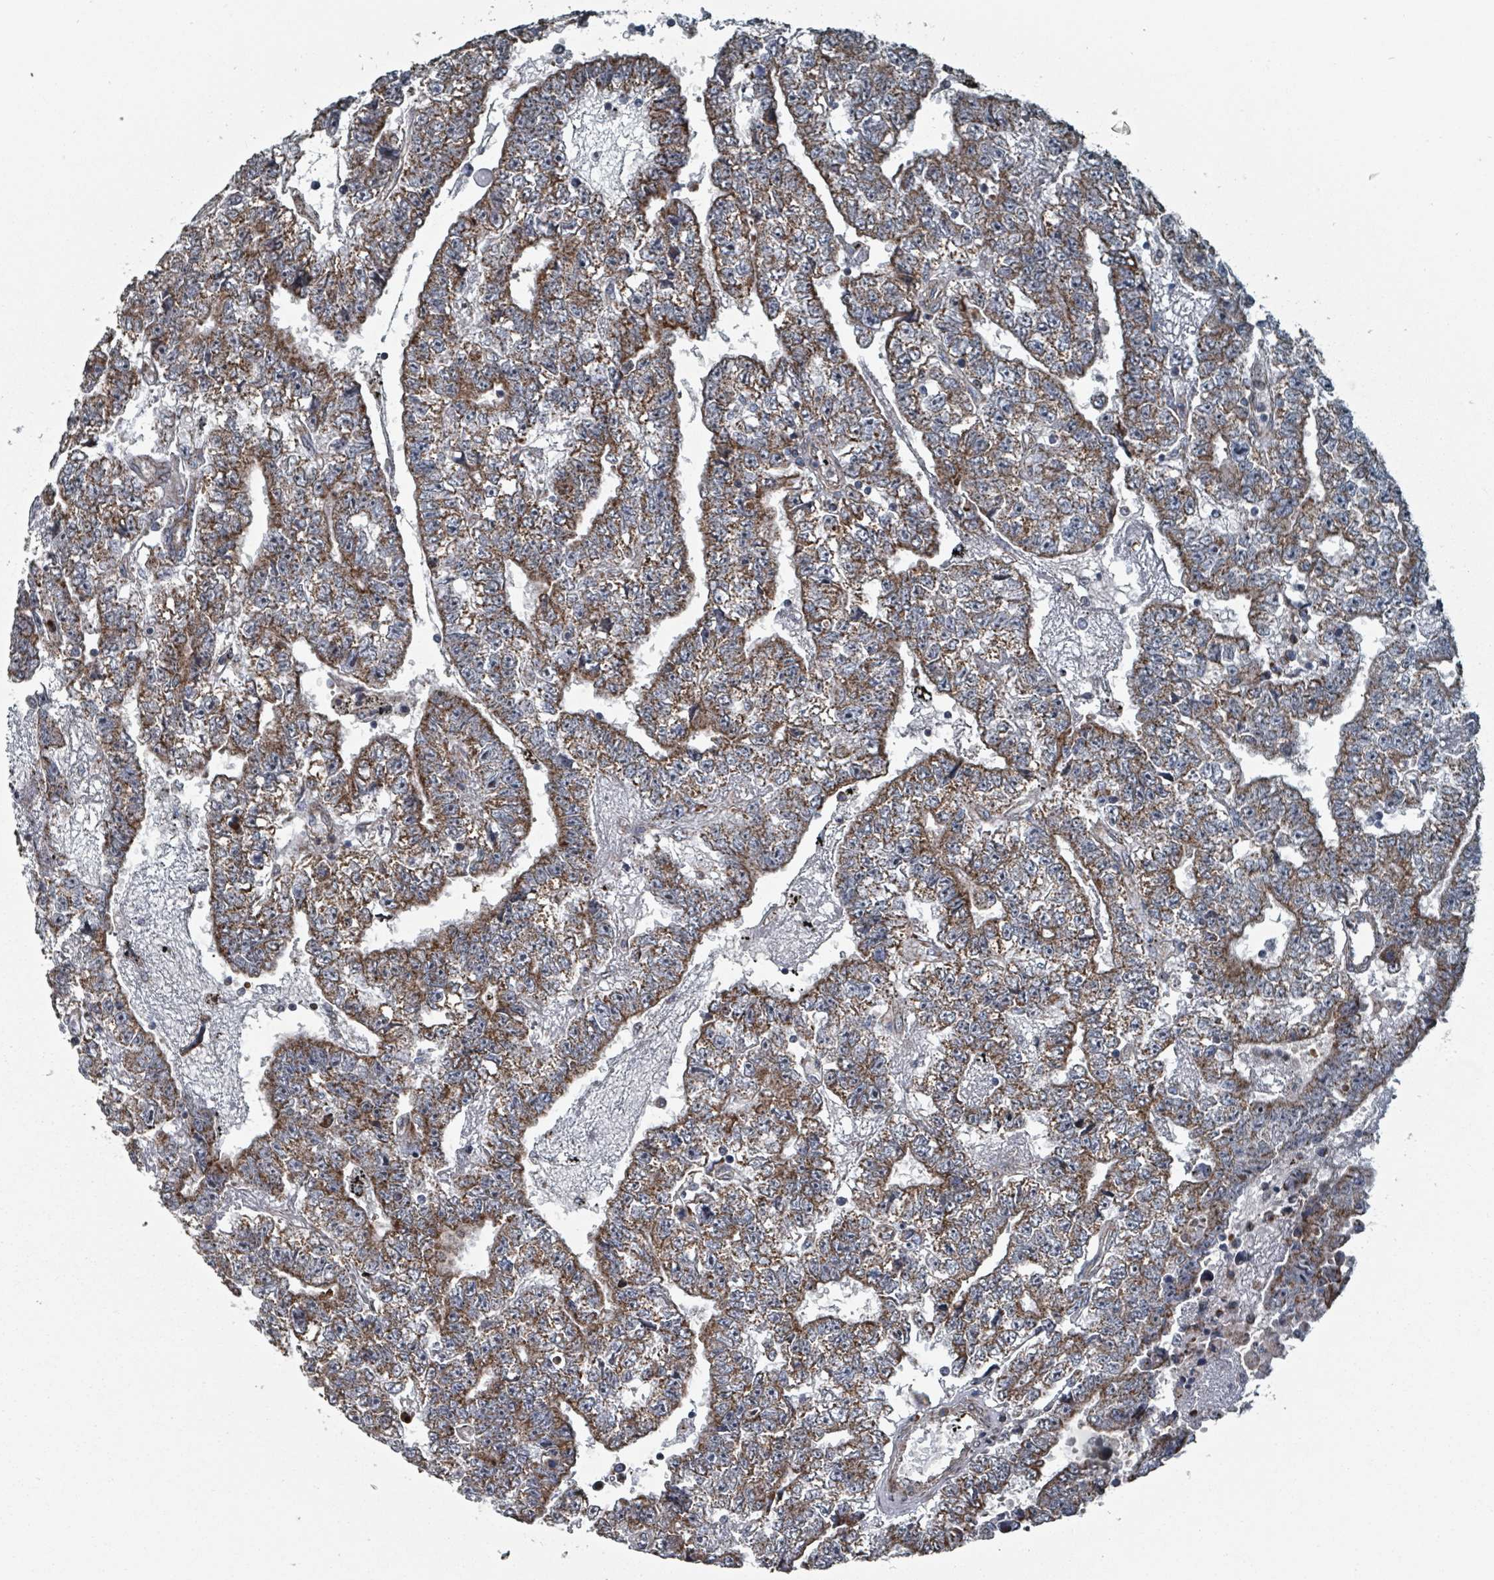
{"staining": {"intensity": "moderate", "quantity": ">75%", "location": "cytoplasmic/membranous"}, "tissue": "testis cancer", "cell_type": "Tumor cells", "image_type": "cancer", "snomed": [{"axis": "morphology", "description": "Carcinoma, Embryonal, NOS"}, {"axis": "topography", "description": "Testis"}], "caption": "An IHC histopathology image of tumor tissue is shown. Protein staining in brown shows moderate cytoplasmic/membranous positivity in testis cancer (embryonal carcinoma) within tumor cells.", "gene": "MRPL4", "patient": {"sex": "male", "age": 25}}